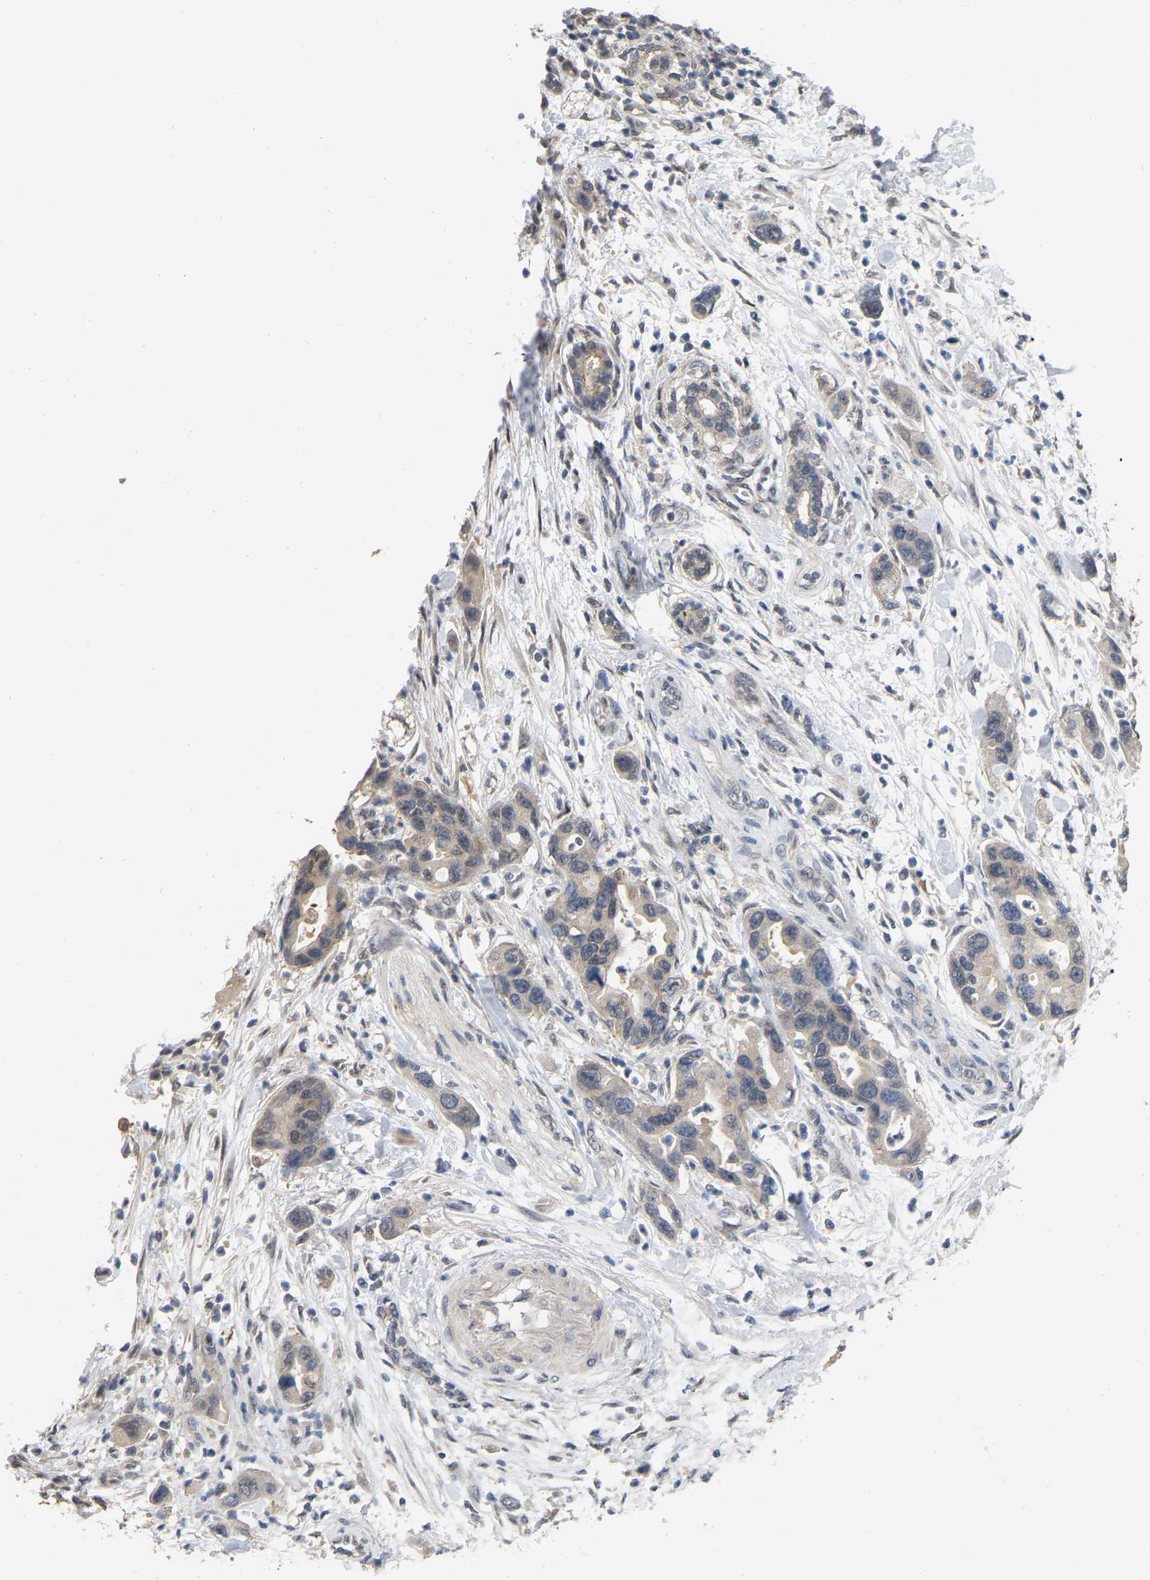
{"staining": {"intensity": "negative", "quantity": "none", "location": "none"}, "tissue": "pancreatic cancer", "cell_type": "Tumor cells", "image_type": "cancer", "snomed": [{"axis": "morphology", "description": "Normal tissue, NOS"}, {"axis": "morphology", "description": "Adenocarcinoma, NOS"}, {"axis": "topography", "description": "Pancreas"}], "caption": "Tumor cells are negative for brown protein staining in pancreatic adenocarcinoma. (DAB (3,3'-diaminobenzidine) immunohistochemistry, high magnification).", "gene": "RUVBL1", "patient": {"sex": "female", "age": 71}}